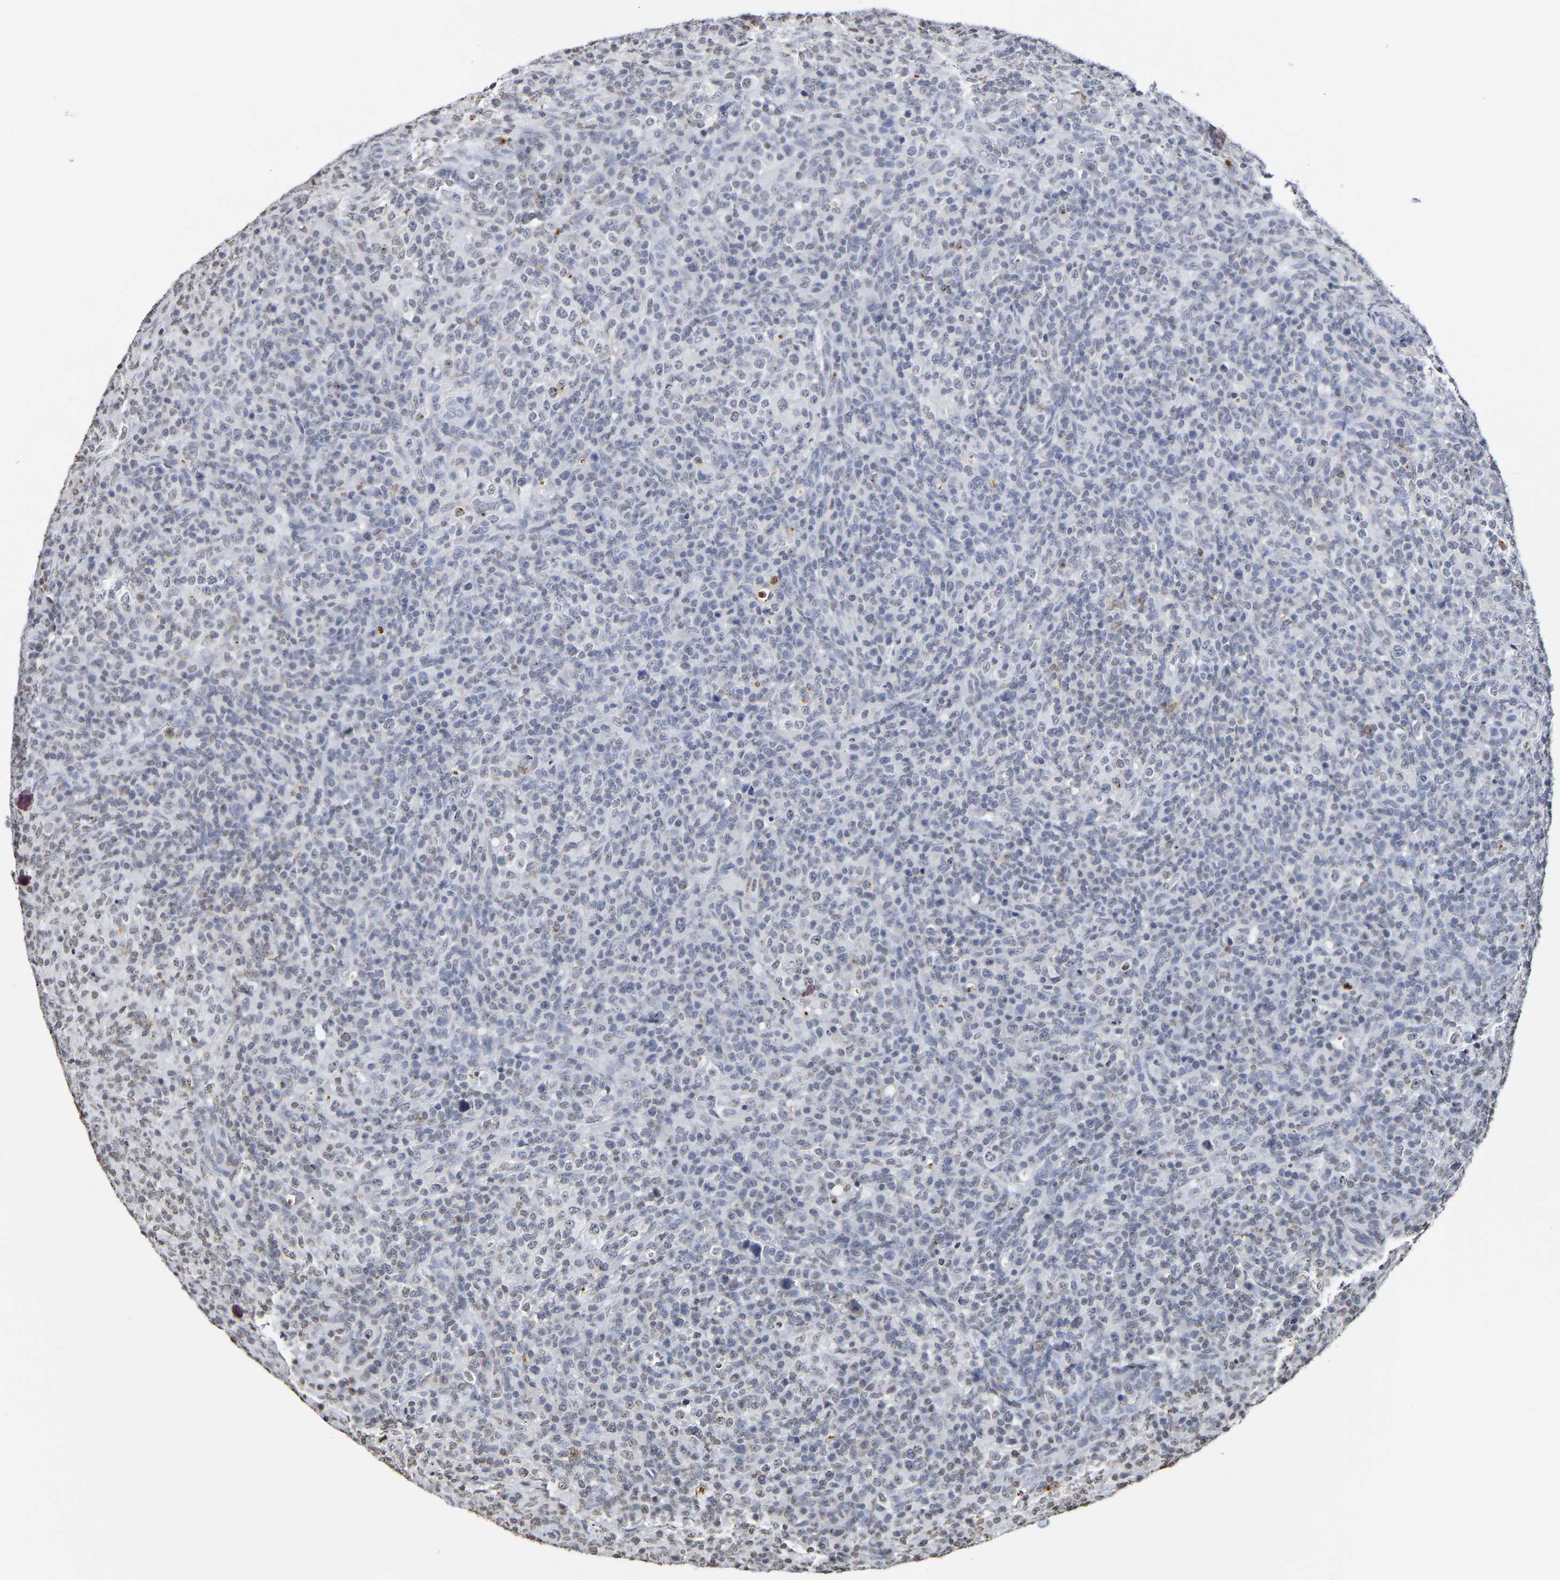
{"staining": {"intensity": "negative", "quantity": "none", "location": "none"}, "tissue": "lymphoma", "cell_type": "Tumor cells", "image_type": "cancer", "snomed": [{"axis": "morphology", "description": "Malignant lymphoma, non-Hodgkin's type, High grade"}, {"axis": "topography", "description": "Lymph node"}], "caption": "Histopathology image shows no significant protein staining in tumor cells of malignant lymphoma, non-Hodgkin's type (high-grade).", "gene": "ATF4", "patient": {"sex": "female", "age": 76}}